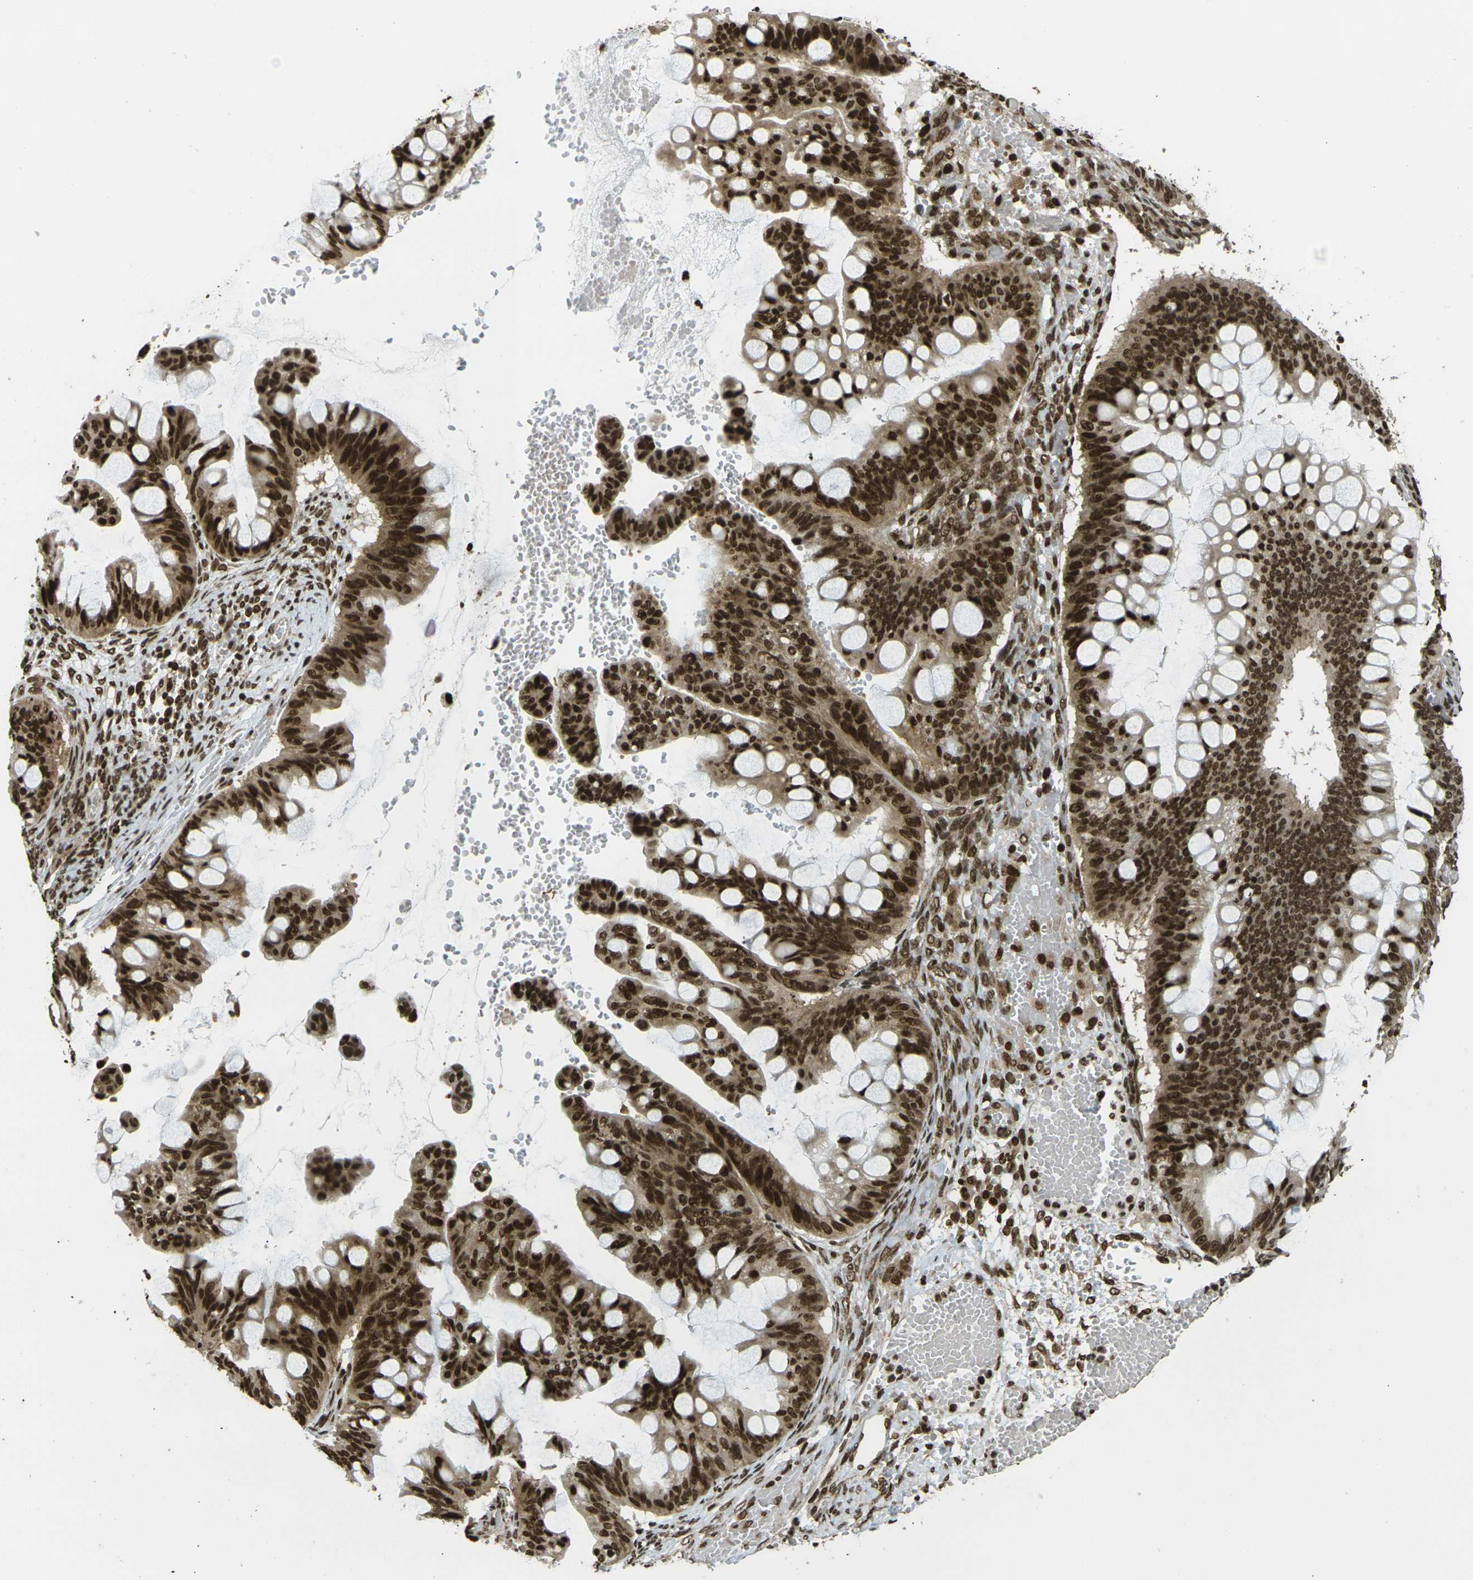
{"staining": {"intensity": "strong", "quantity": ">75%", "location": "cytoplasmic/membranous,nuclear"}, "tissue": "ovarian cancer", "cell_type": "Tumor cells", "image_type": "cancer", "snomed": [{"axis": "morphology", "description": "Cystadenocarcinoma, mucinous, NOS"}, {"axis": "topography", "description": "Ovary"}], "caption": "DAB immunohistochemical staining of mucinous cystadenocarcinoma (ovarian) displays strong cytoplasmic/membranous and nuclear protein staining in about >75% of tumor cells.", "gene": "RUVBL2", "patient": {"sex": "female", "age": 73}}